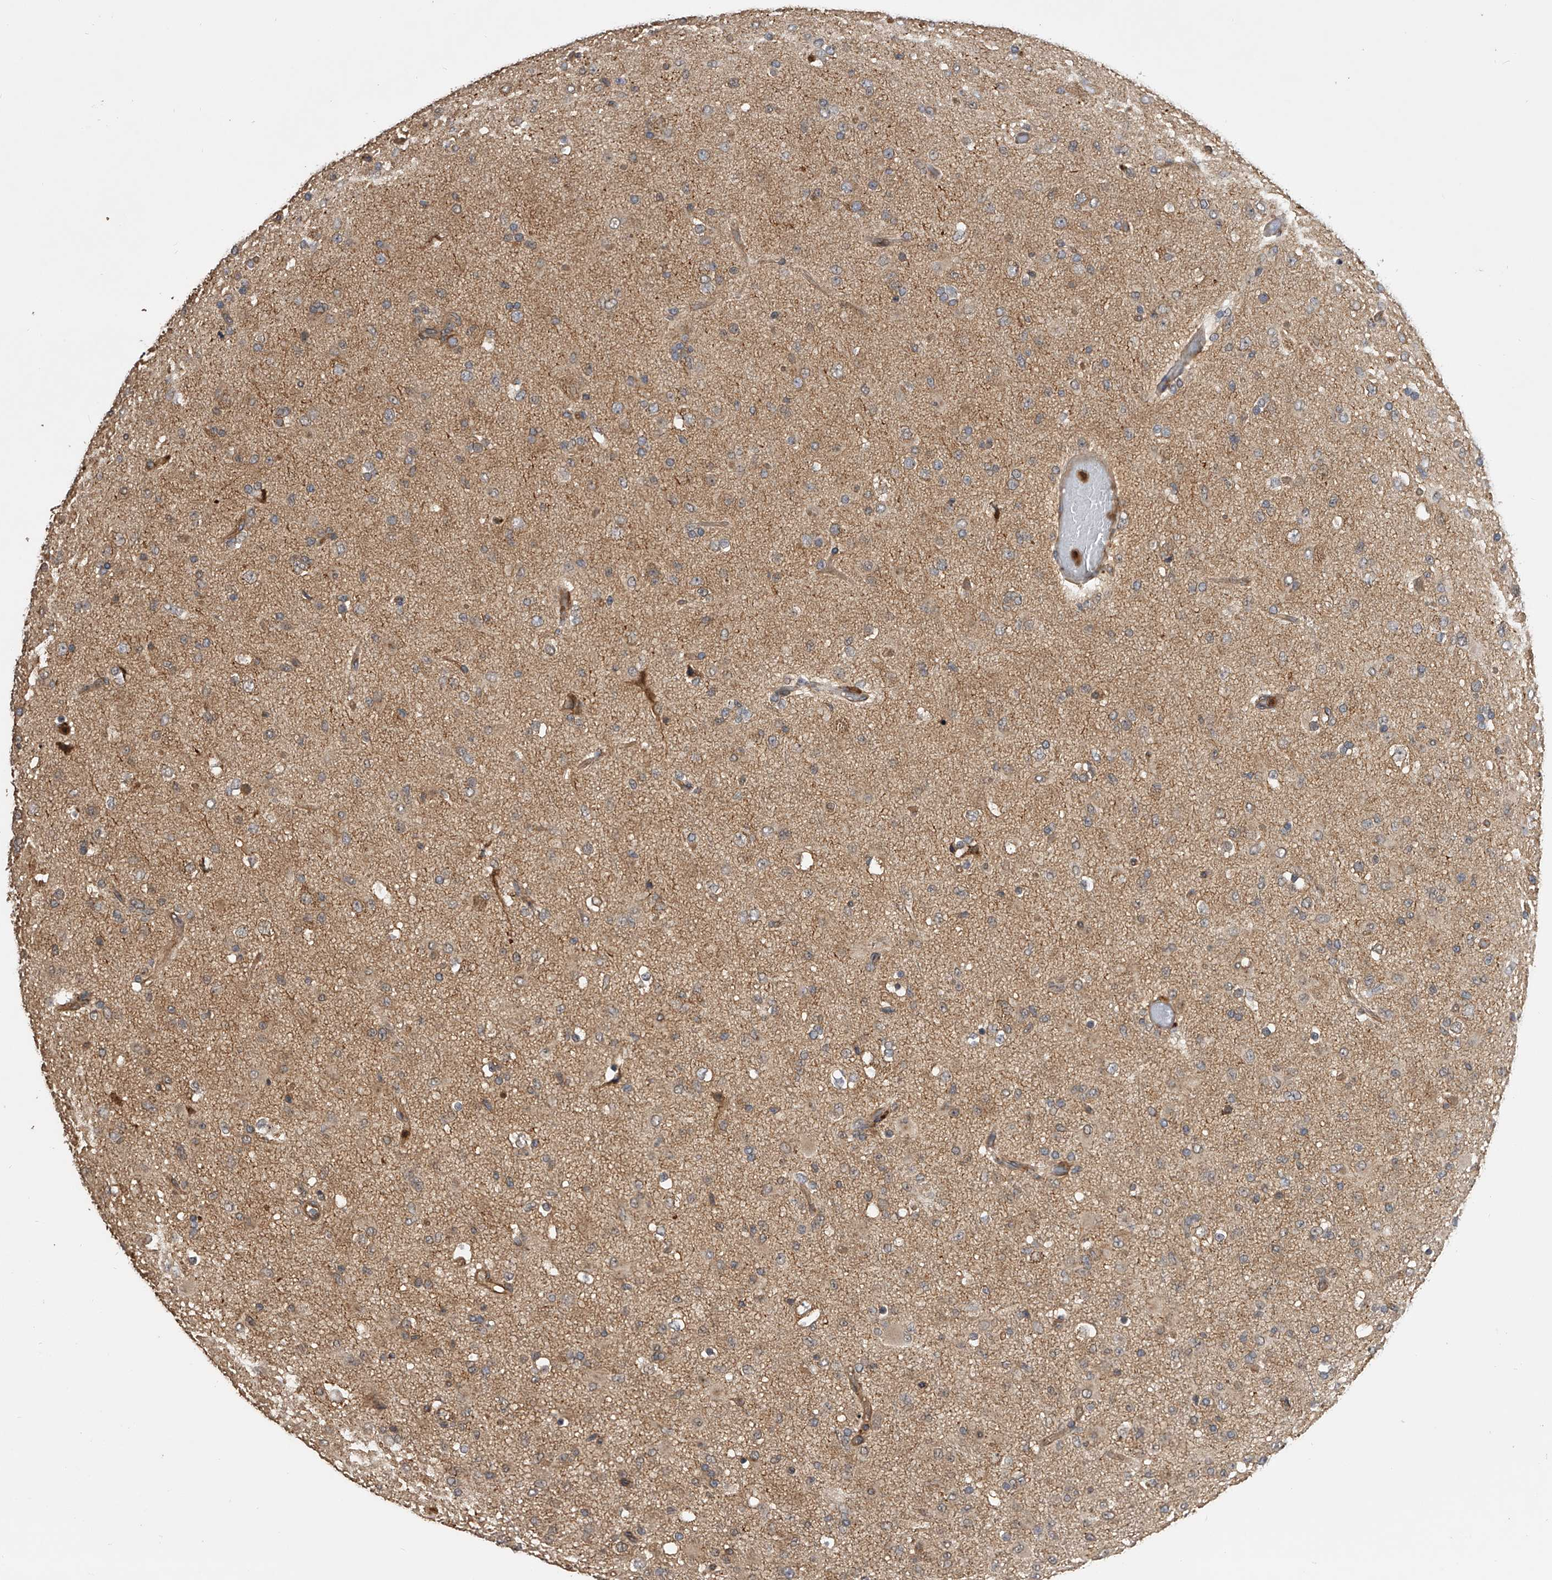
{"staining": {"intensity": "negative", "quantity": "none", "location": "none"}, "tissue": "glioma", "cell_type": "Tumor cells", "image_type": "cancer", "snomed": [{"axis": "morphology", "description": "Glioma, malignant, Low grade"}, {"axis": "topography", "description": "Brain"}], "caption": "The histopathology image reveals no staining of tumor cells in low-grade glioma (malignant).", "gene": "PTPRA", "patient": {"sex": "male", "age": 65}}